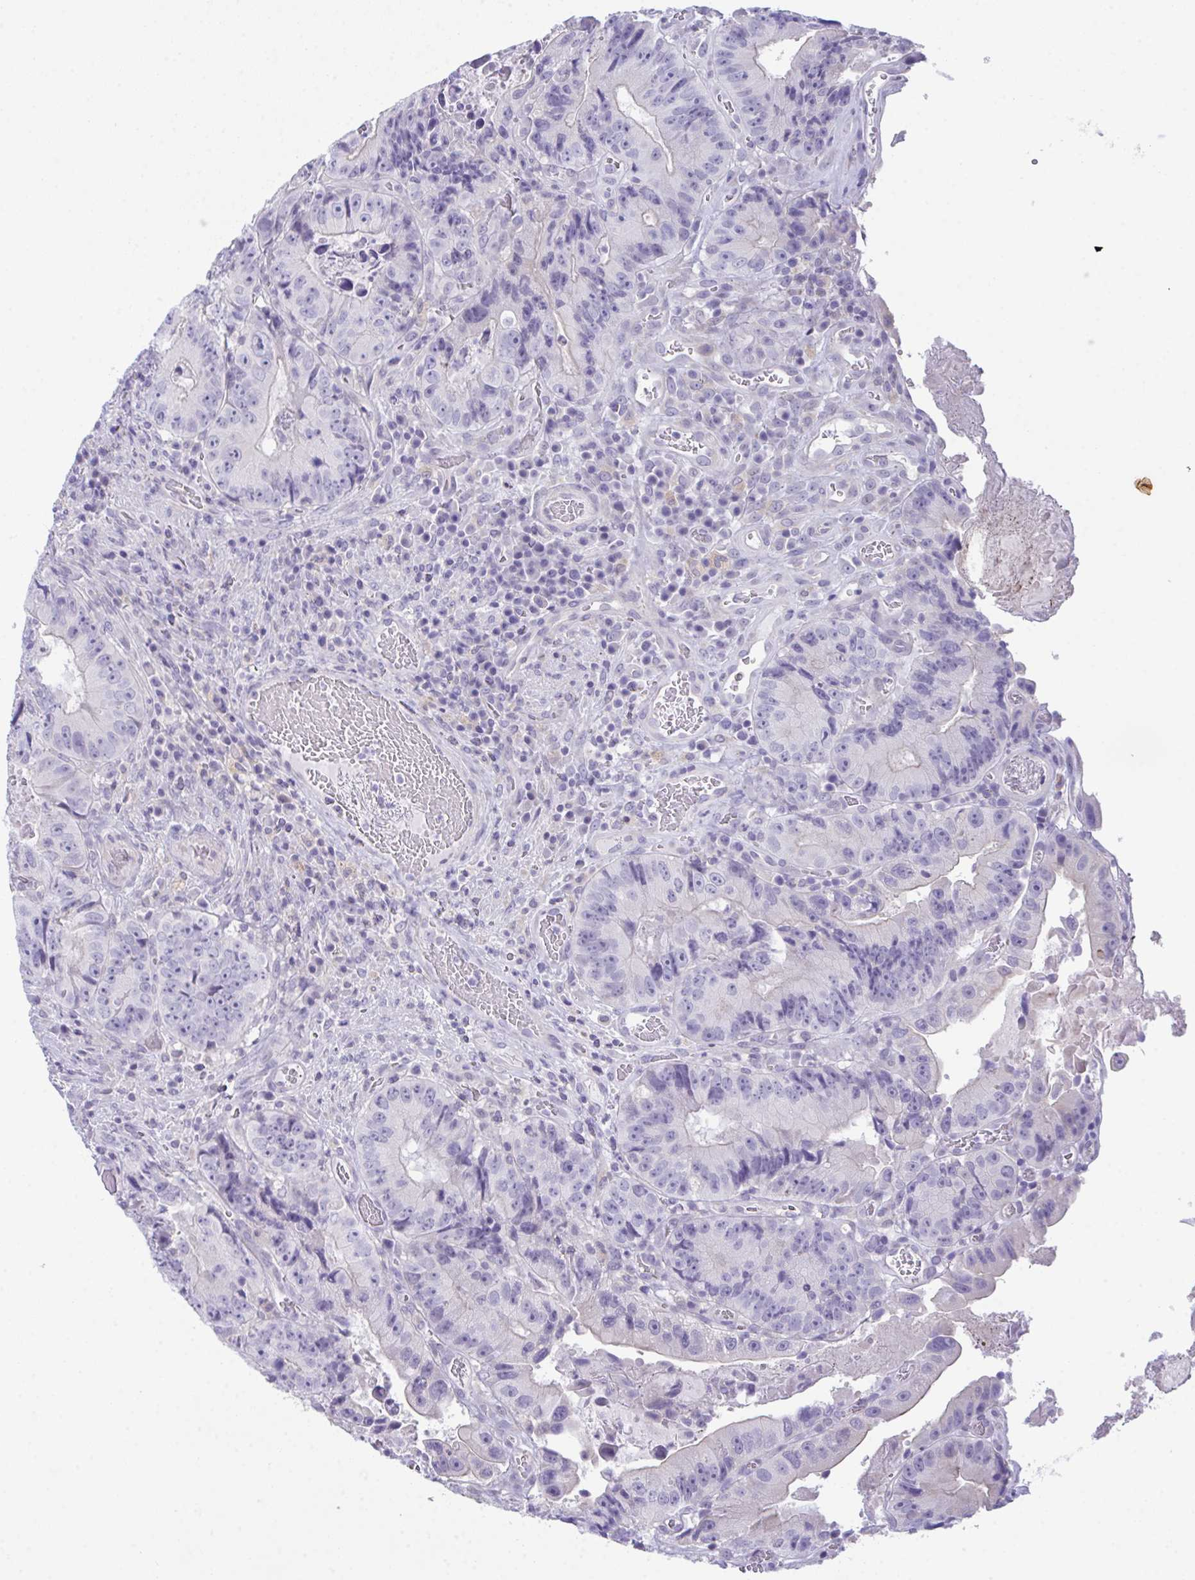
{"staining": {"intensity": "negative", "quantity": "none", "location": "none"}, "tissue": "colorectal cancer", "cell_type": "Tumor cells", "image_type": "cancer", "snomed": [{"axis": "morphology", "description": "Adenocarcinoma, NOS"}, {"axis": "topography", "description": "Colon"}], "caption": "Tumor cells show no significant protein expression in adenocarcinoma (colorectal).", "gene": "ATP6V0D2", "patient": {"sex": "female", "age": 86}}